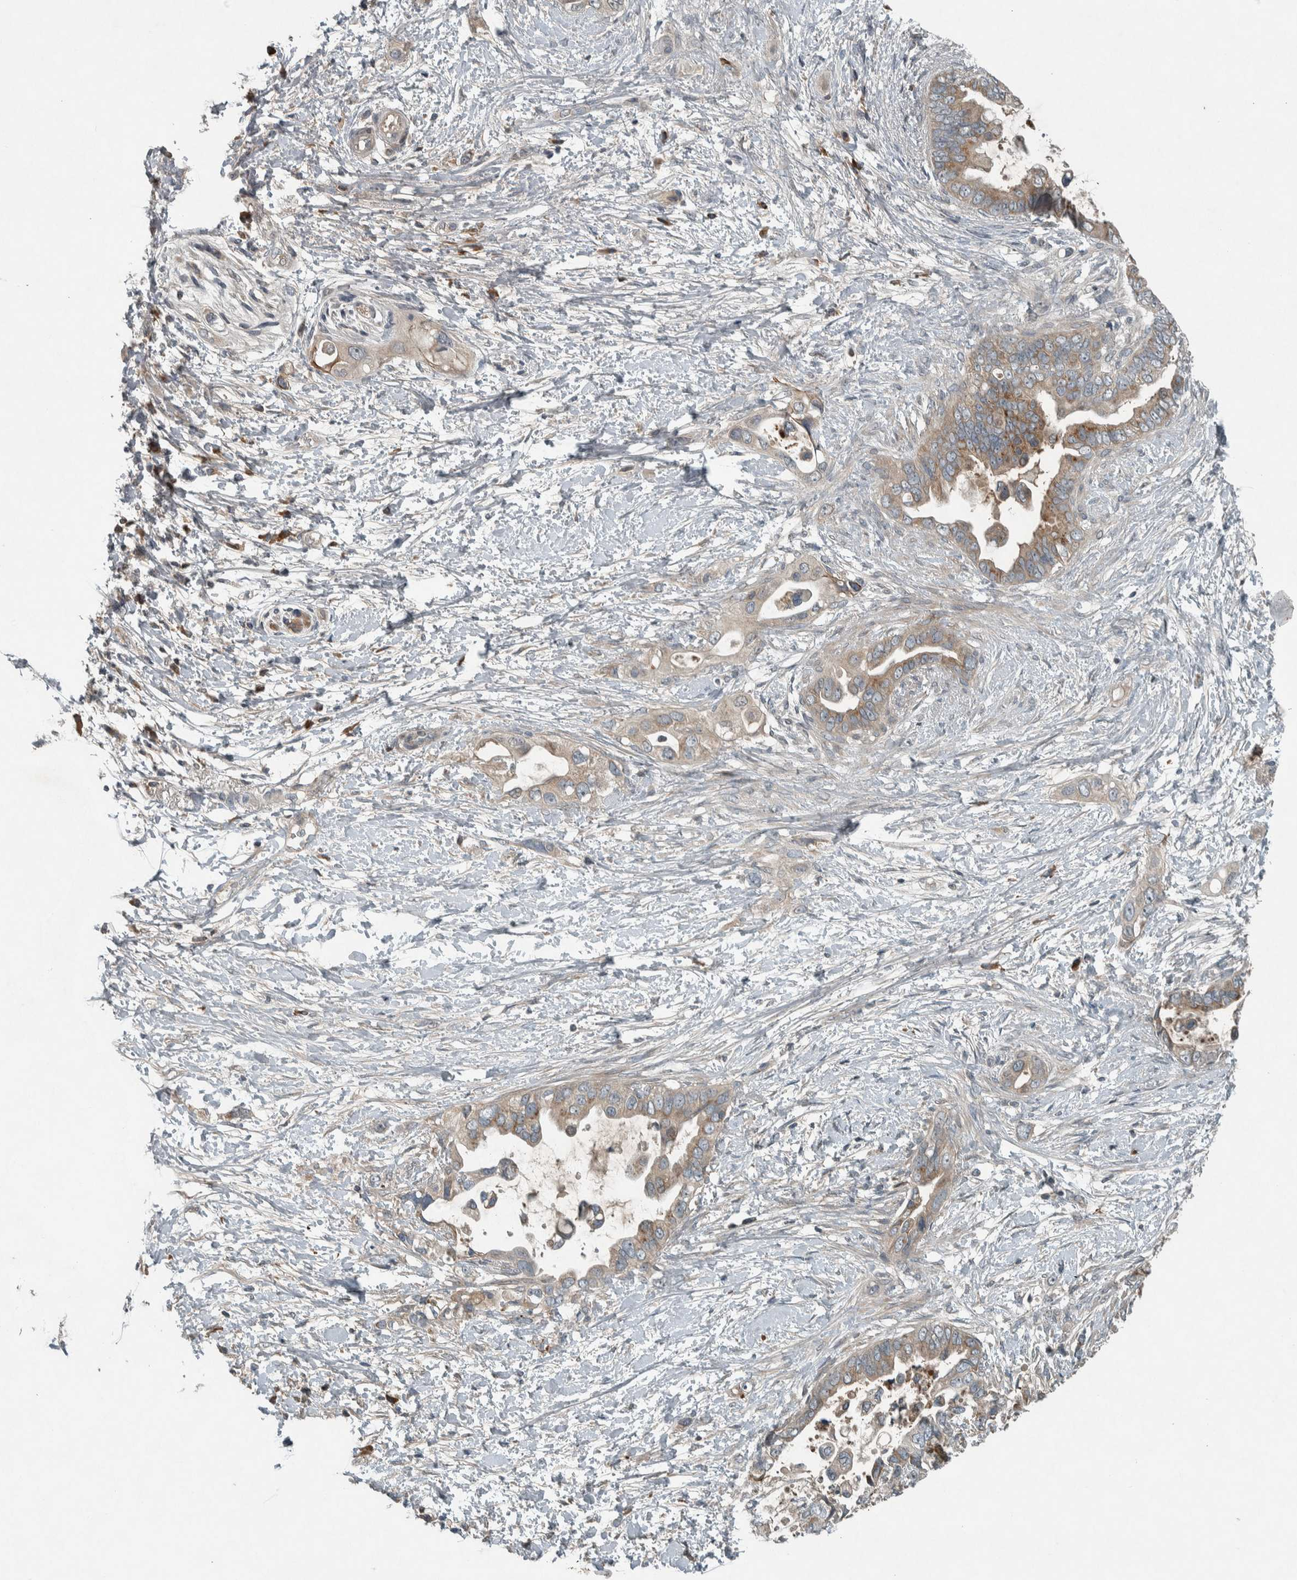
{"staining": {"intensity": "weak", "quantity": ">75%", "location": "cytoplasmic/membranous"}, "tissue": "pancreatic cancer", "cell_type": "Tumor cells", "image_type": "cancer", "snomed": [{"axis": "morphology", "description": "Adenocarcinoma, NOS"}, {"axis": "topography", "description": "Pancreas"}], "caption": "The photomicrograph shows a brown stain indicating the presence of a protein in the cytoplasmic/membranous of tumor cells in pancreatic cancer.", "gene": "CLCN2", "patient": {"sex": "female", "age": 56}}